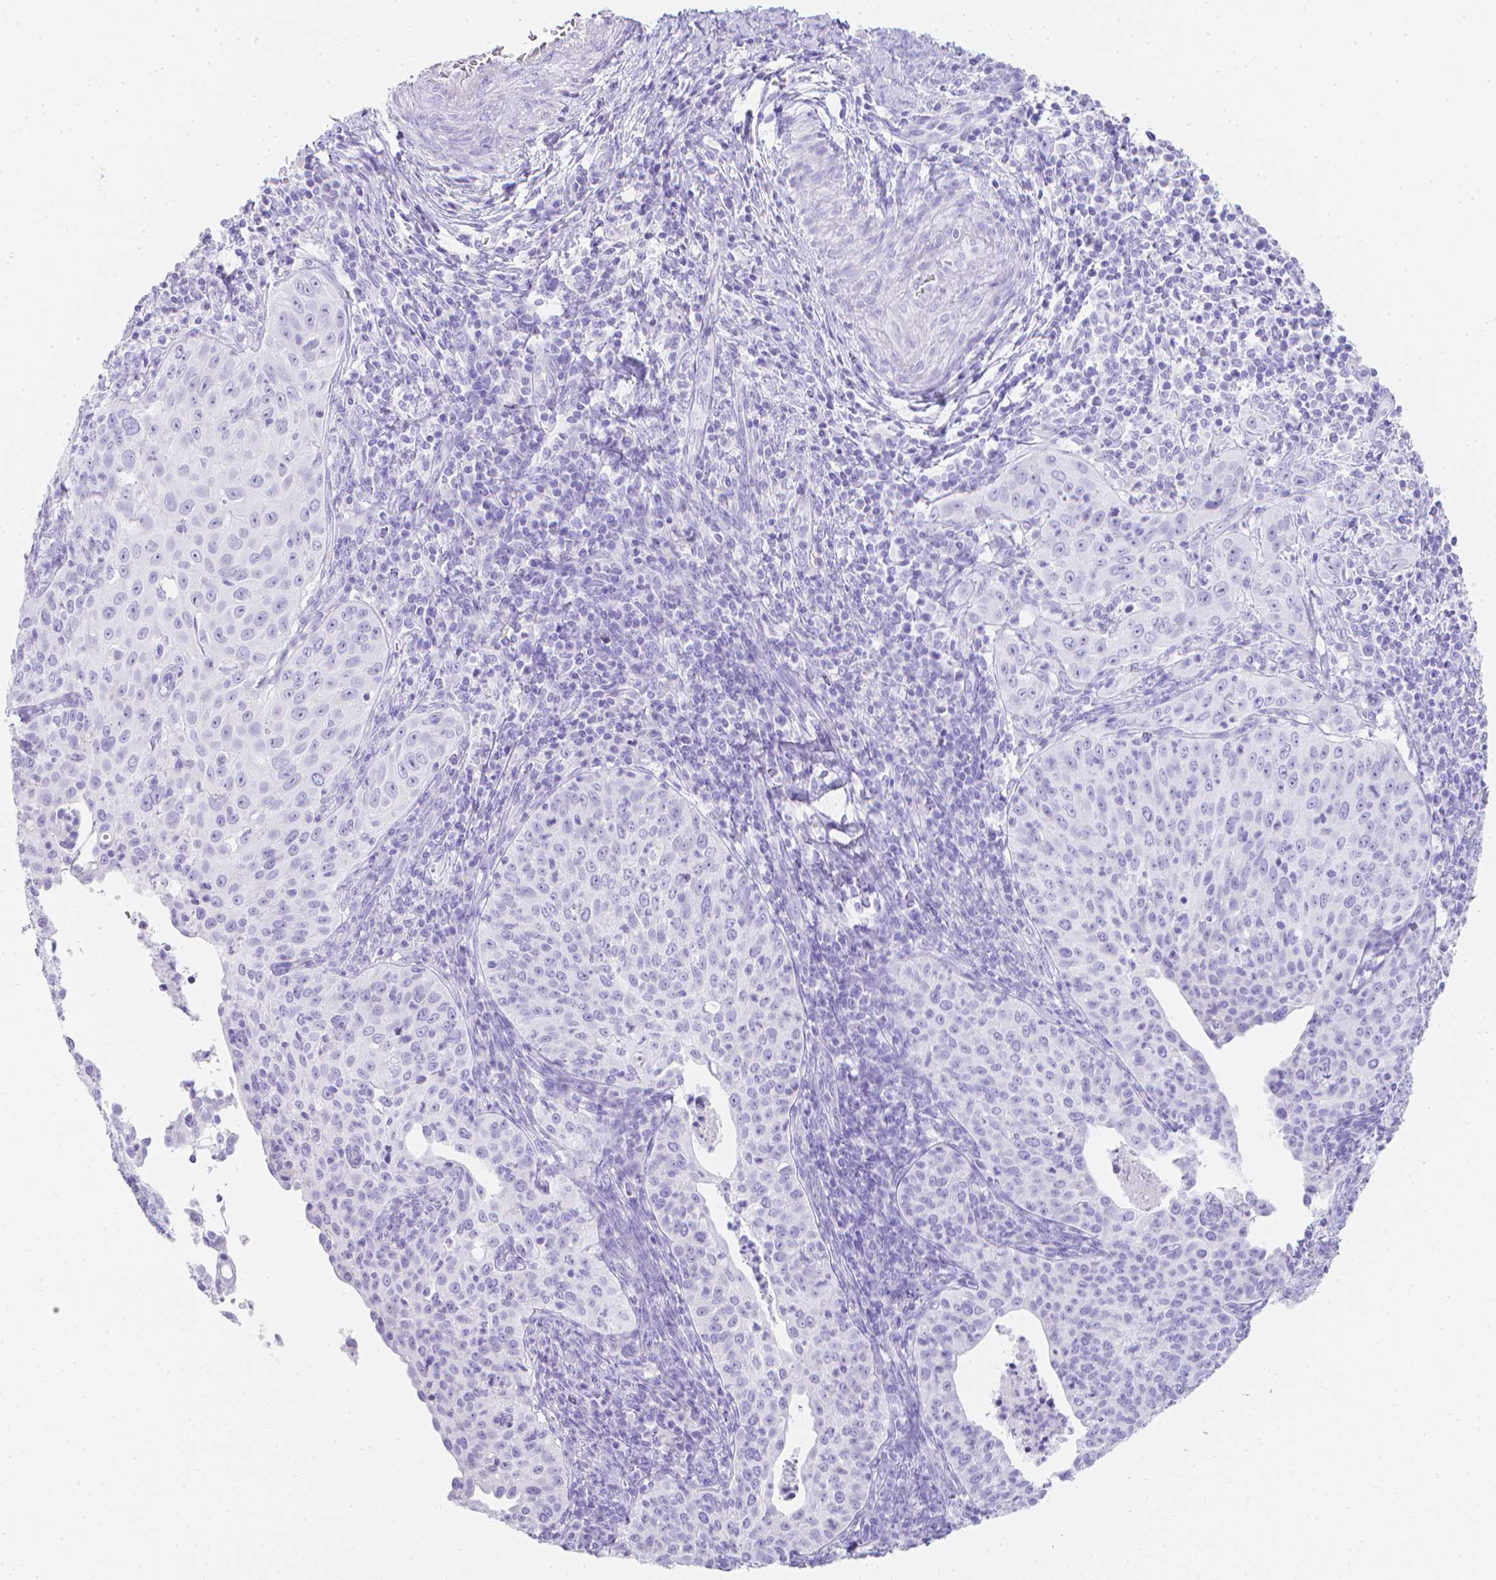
{"staining": {"intensity": "negative", "quantity": "none", "location": "none"}, "tissue": "cervical cancer", "cell_type": "Tumor cells", "image_type": "cancer", "snomed": [{"axis": "morphology", "description": "Squamous cell carcinoma, NOS"}, {"axis": "topography", "description": "Cervix"}], "caption": "High power microscopy photomicrograph of an immunohistochemistry micrograph of squamous cell carcinoma (cervical), revealing no significant staining in tumor cells.", "gene": "LGALS4", "patient": {"sex": "female", "age": 30}}